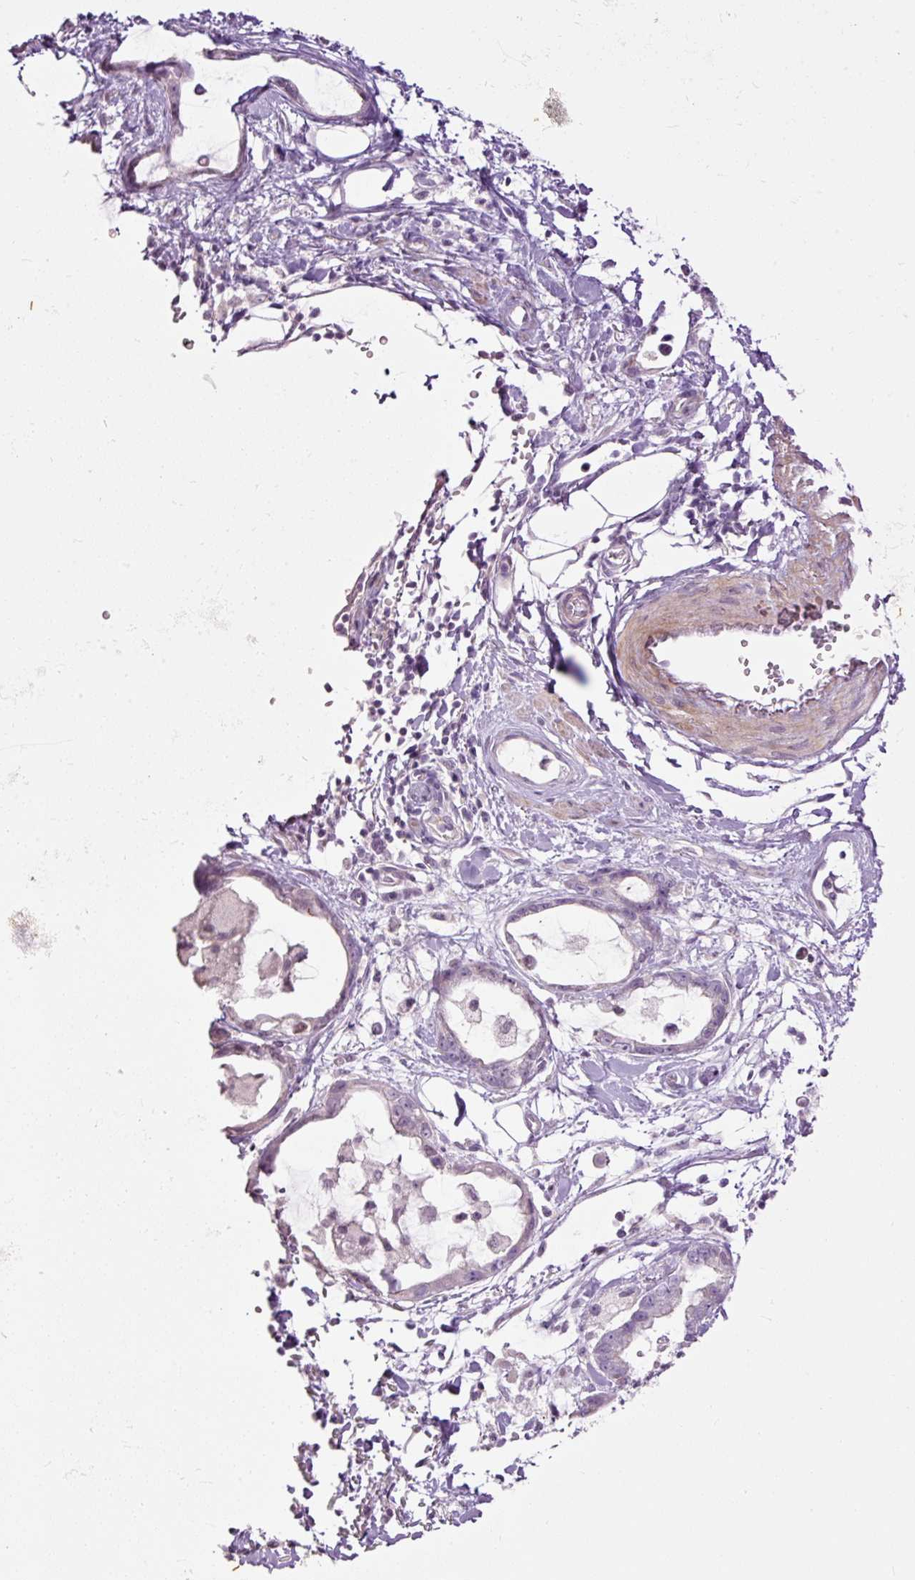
{"staining": {"intensity": "weak", "quantity": "25%-75%", "location": "cytoplasmic/membranous"}, "tissue": "stomach cancer", "cell_type": "Tumor cells", "image_type": "cancer", "snomed": [{"axis": "morphology", "description": "Adenocarcinoma, NOS"}, {"axis": "topography", "description": "Stomach"}], "caption": "Immunohistochemical staining of human stomach cancer displays weak cytoplasmic/membranous protein expression in approximately 25%-75% of tumor cells.", "gene": "FCRL4", "patient": {"sex": "male", "age": 55}}